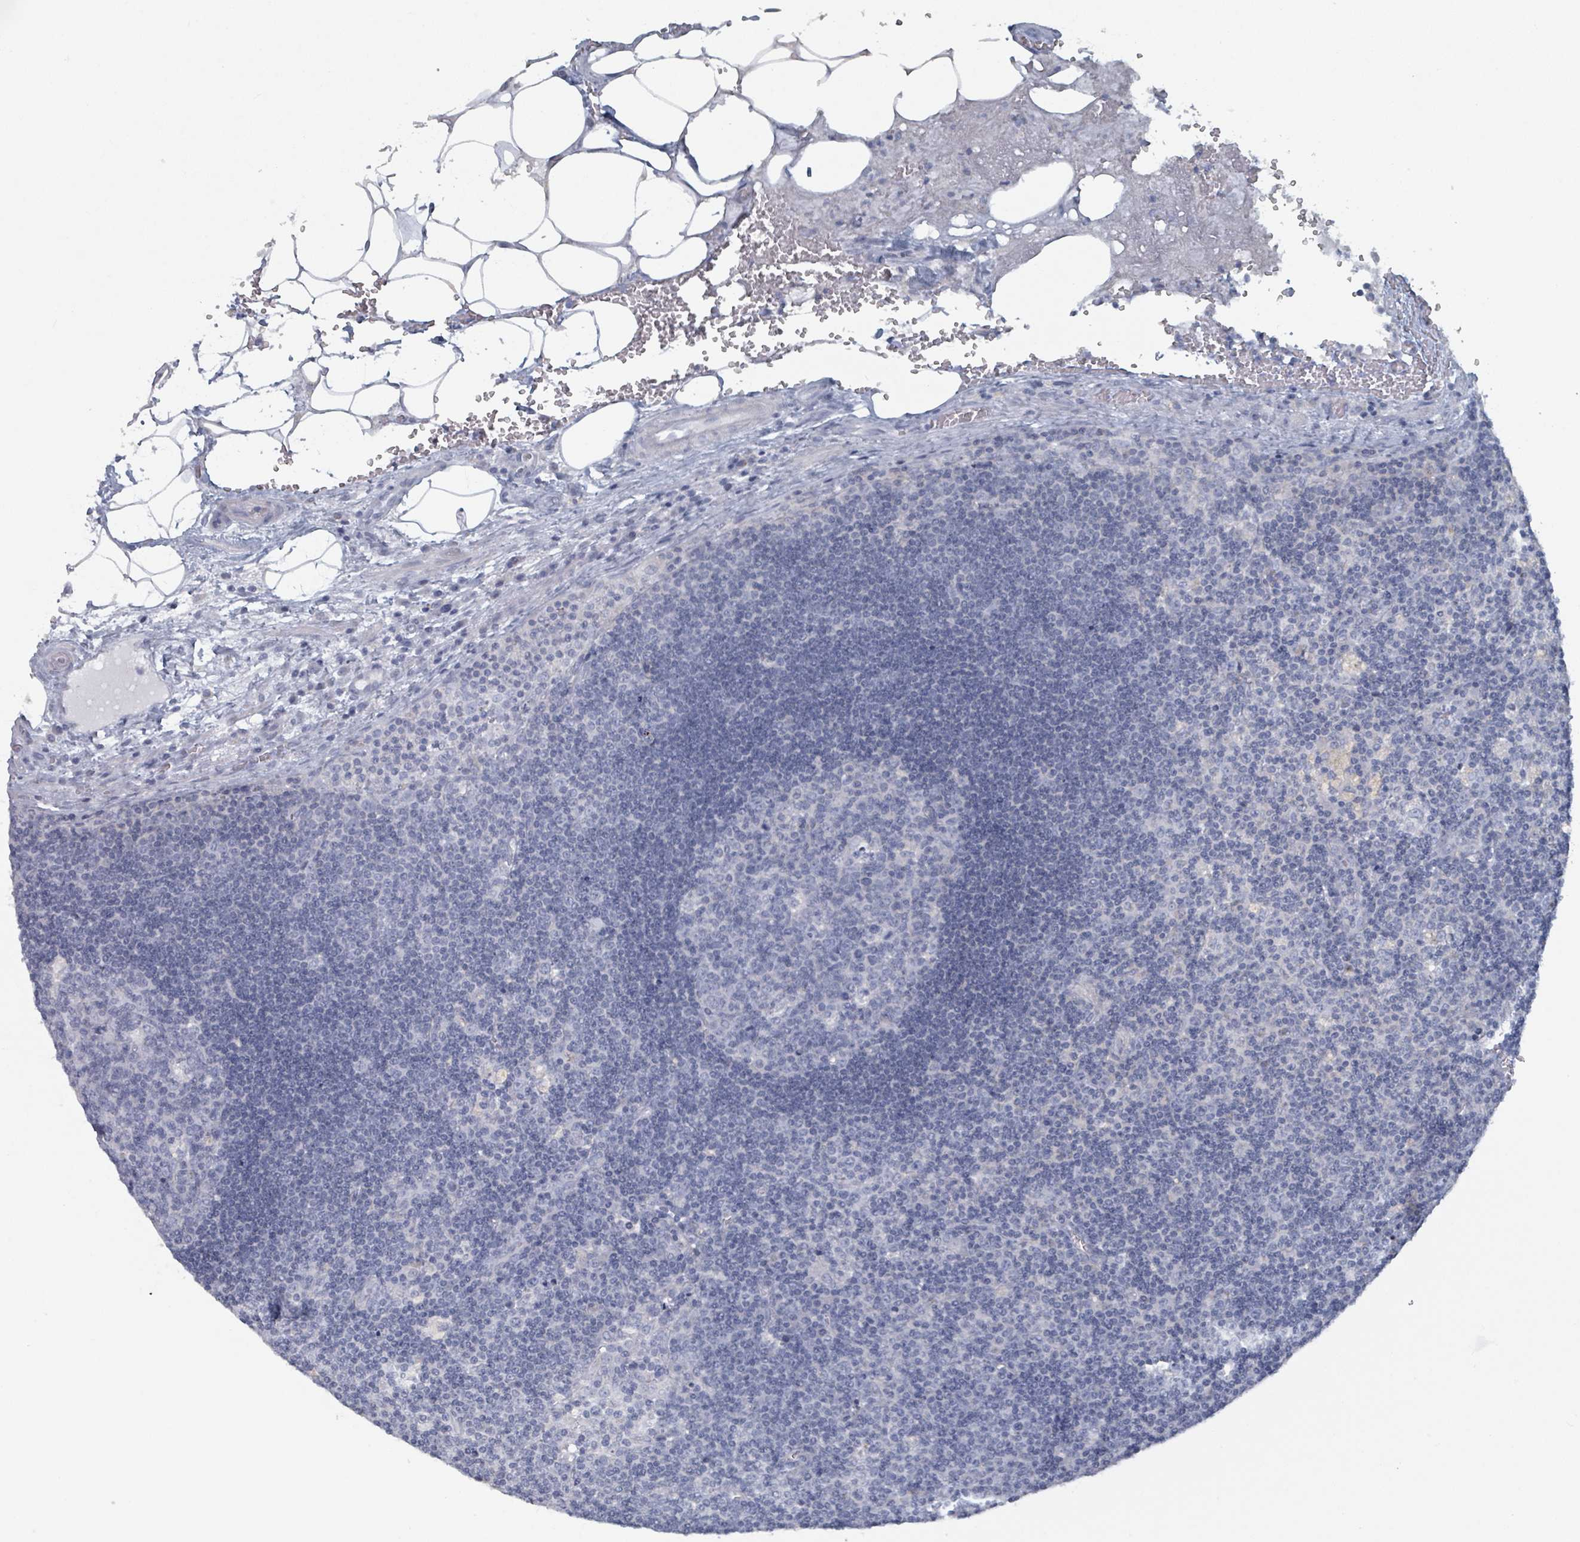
{"staining": {"intensity": "negative", "quantity": "none", "location": "none"}, "tissue": "lymph node", "cell_type": "Germinal center cells", "image_type": "normal", "snomed": [{"axis": "morphology", "description": "Normal tissue, NOS"}, {"axis": "topography", "description": "Lymph node"}], "caption": "Immunohistochemistry micrograph of normal lymph node: human lymph node stained with DAB (3,3'-diaminobenzidine) displays no significant protein positivity in germinal center cells.", "gene": "HEATR5A", "patient": {"sex": "male", "age": 58}}